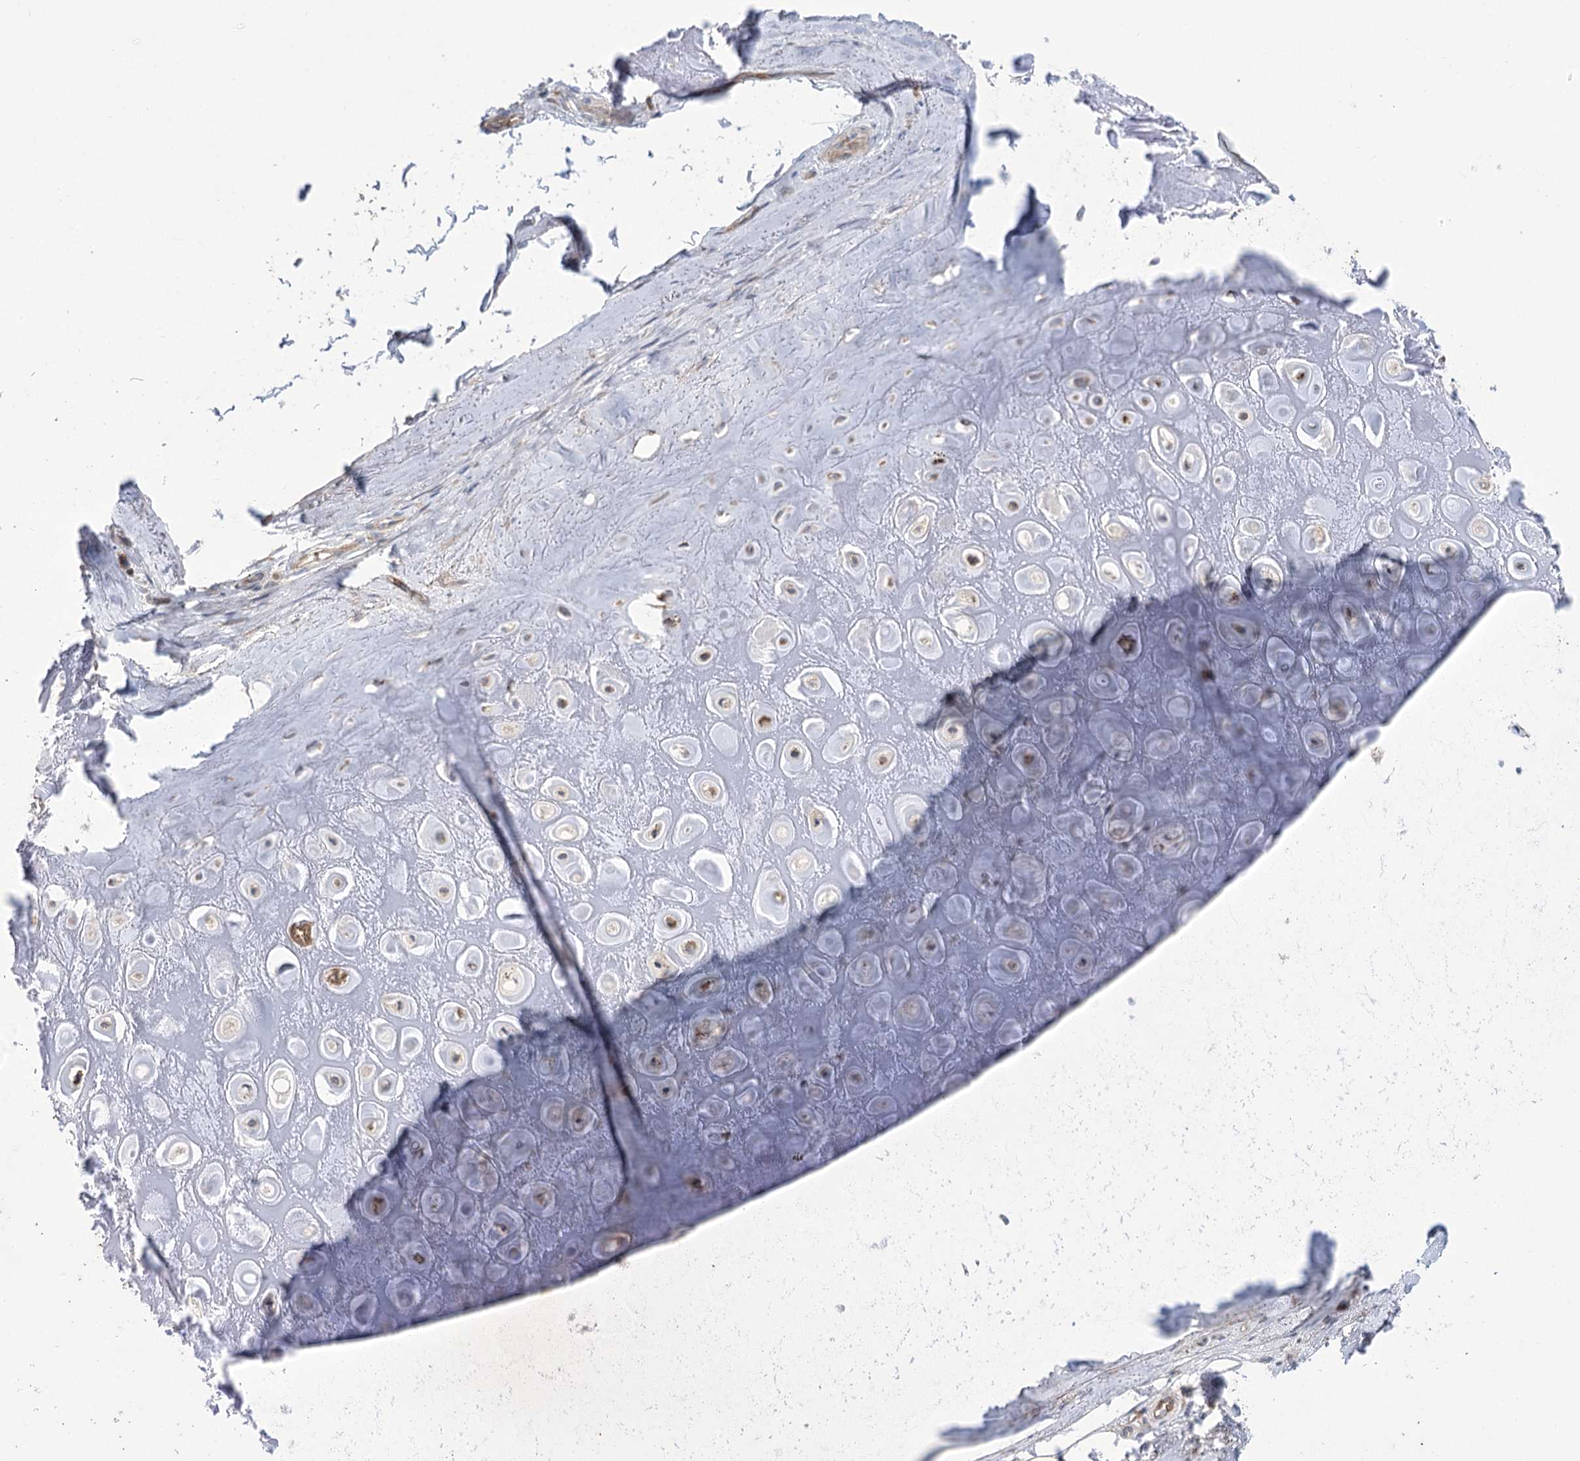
{"staining": {"intensity": "weak", "quantity": ">75%", "location": "cytoplasmic/membranous"}, "tissue": "adipose tissue", "cell_type": "Adipocytes", "image_type": "normal", "snomed": [{"axis": "morphology", "description": "Normal tissue, NOS"}, {"axis": "morphology", "description": "Basal cell carcinoma"}, {"axis": "topography", "description": "Skin"}], "caption": "Immunohistochemistry (DAB) staining of normal human adipose tissue reveals weak cytoplasmic/membranous protein expression in about >75% of adipocytes.", "gene": "TRUB1", "patient": {"sex": "female", "age": 89}}